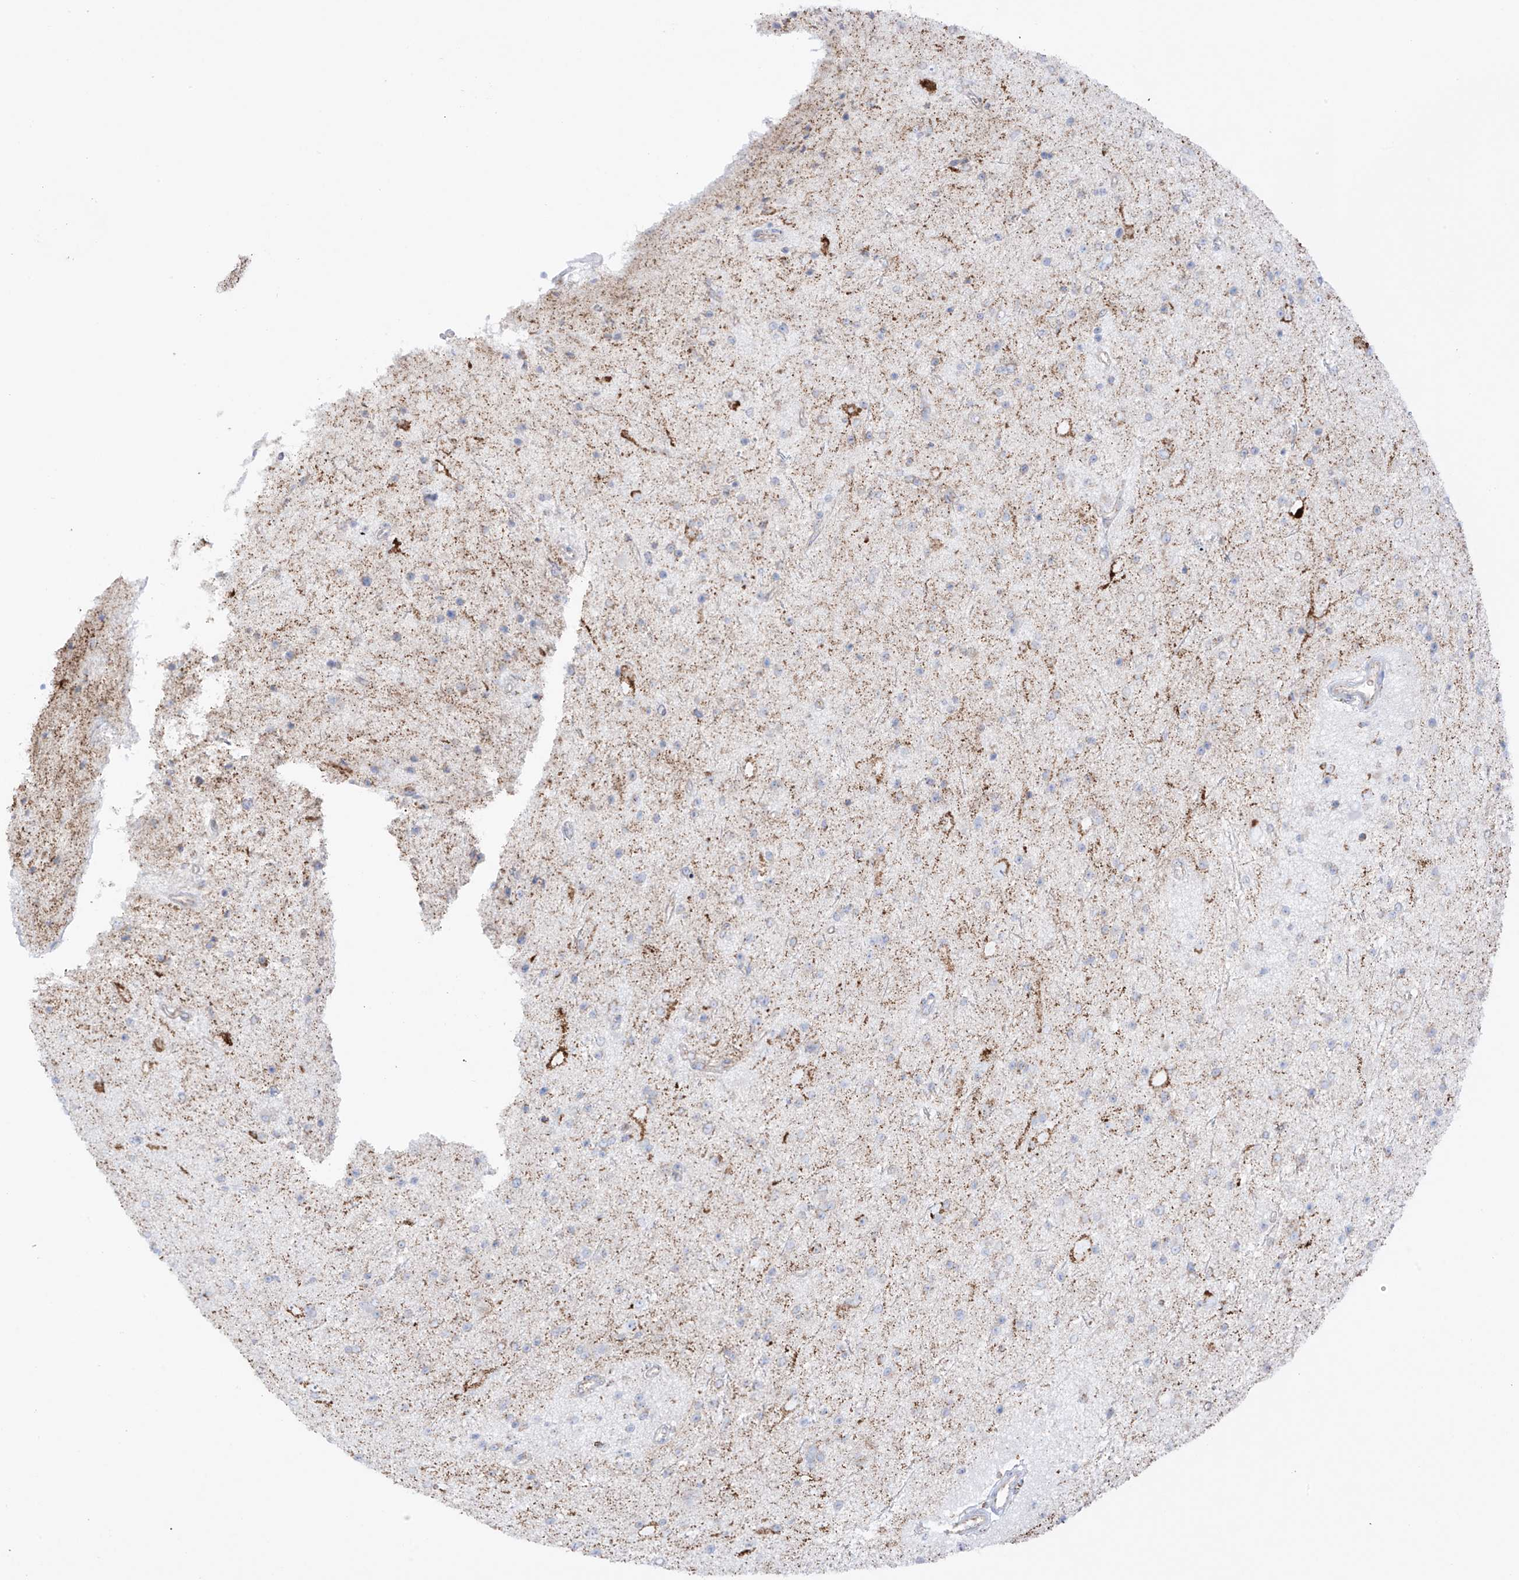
{"staining": {"intensity": "weak", "quantity": "25%-75%", "location": "cytoplasmic/membranous"}, "tissue": "glioma", "cell_type": "Tumor cells", "image_type": "cancer", "snomed": [{"axis": "morphology", "description": "Glioma, malignant, Low grade"}, {"axis": "topography", "description": "Cerebral cortex"}], "caption": "Tumor cells exhibit weak cytoplasmic/membranous expression in about 25%-75% of cells in malignant glioma (low-grade).", "gene": "XKR3", "patient": {"sex": "female", "age": 39}}